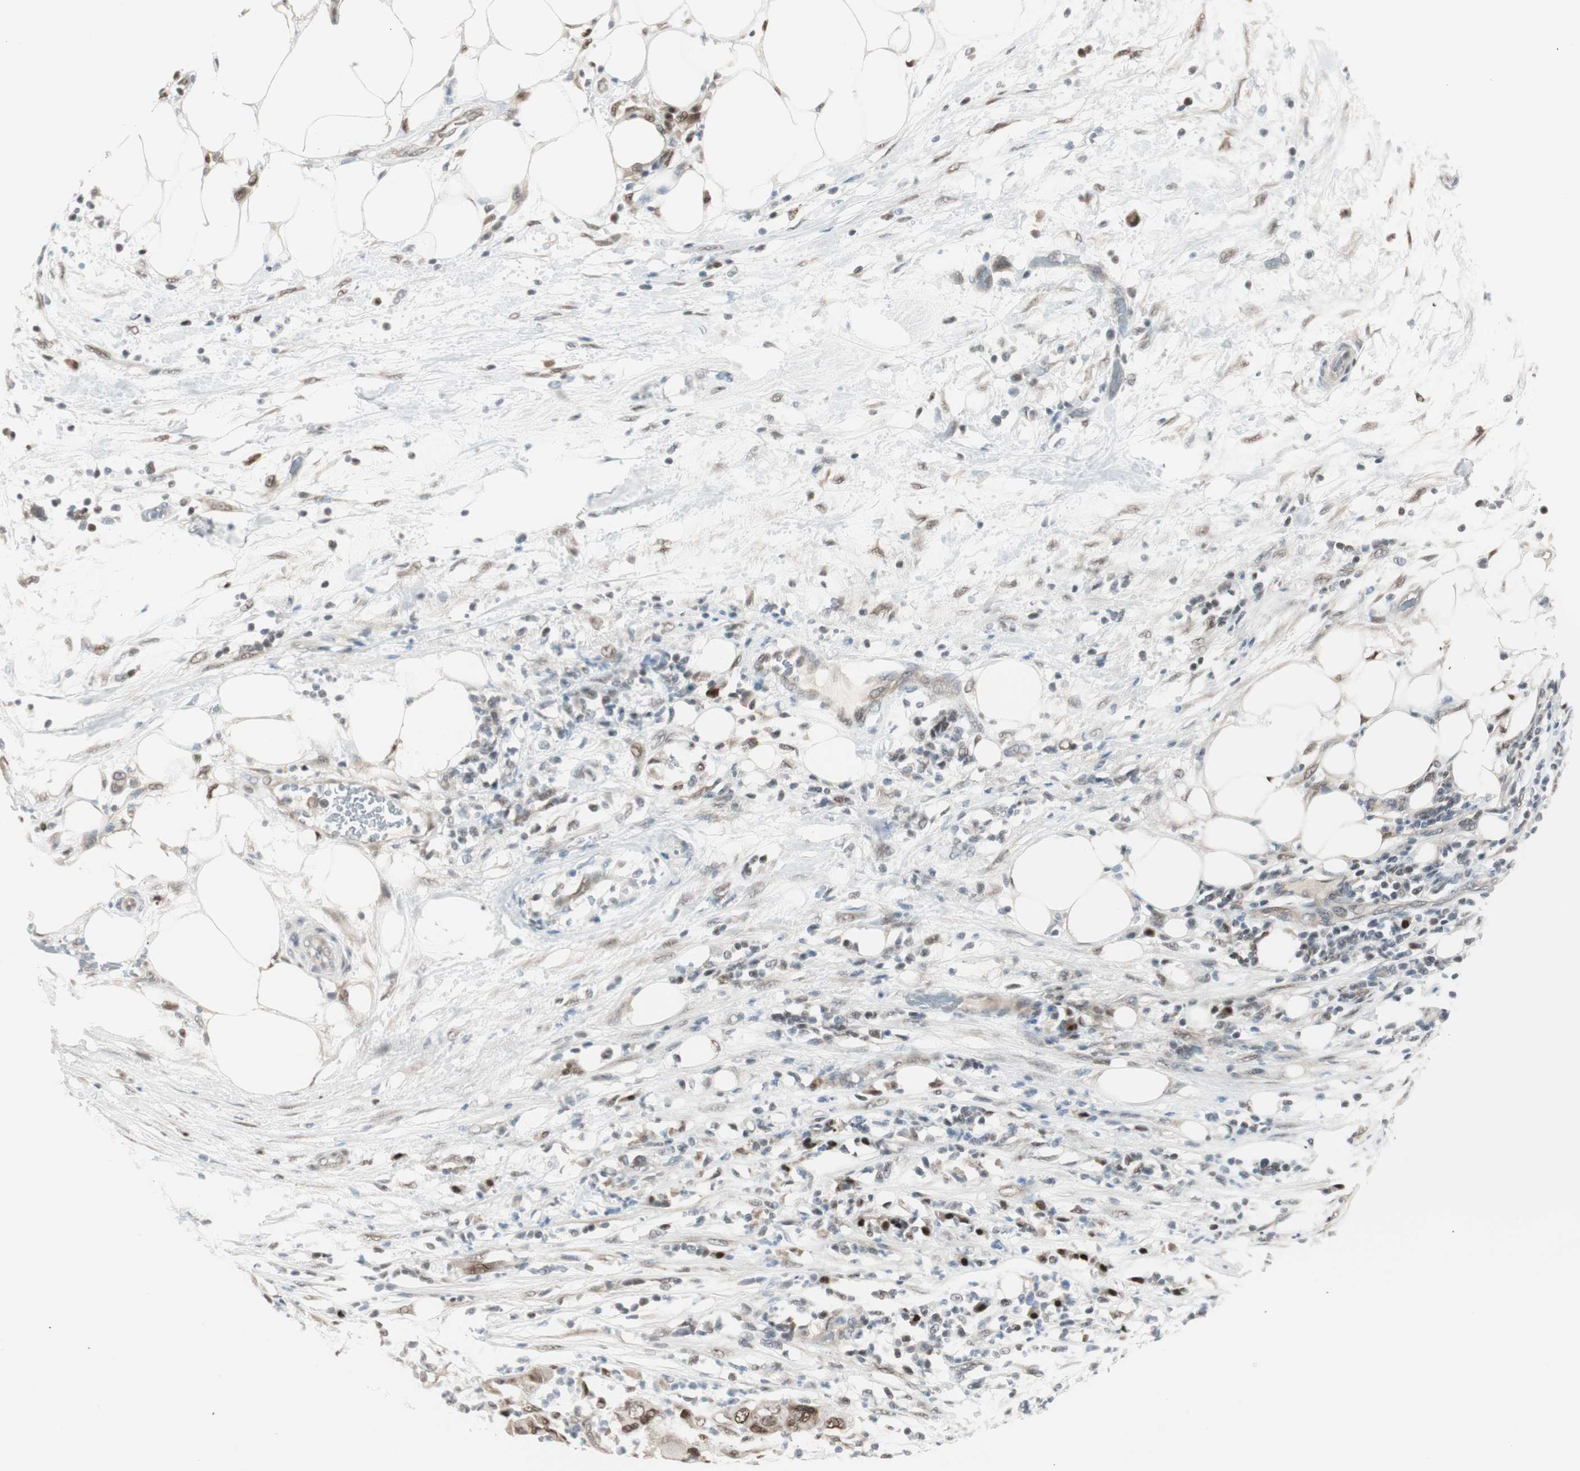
{"staining": {"intensity": "moderate", "quantity": ">75%", "location": "nuclear"}, "tissue": "pancreatic cancer", "cell_type": "Tumor cells", "image_type": "cancer", "snomed": [{"axis": "morphology", "description": "Adenocarcinoma, NOS"}, {"axis": "topography", "description": "Pancreas"}], "caption": "Tumor cells exhibit moderate nuclear staining in about >75% of cells in pancreatic cancer.", "gene": "LONP2", "patient": {"sex": "female", "age": 78}}